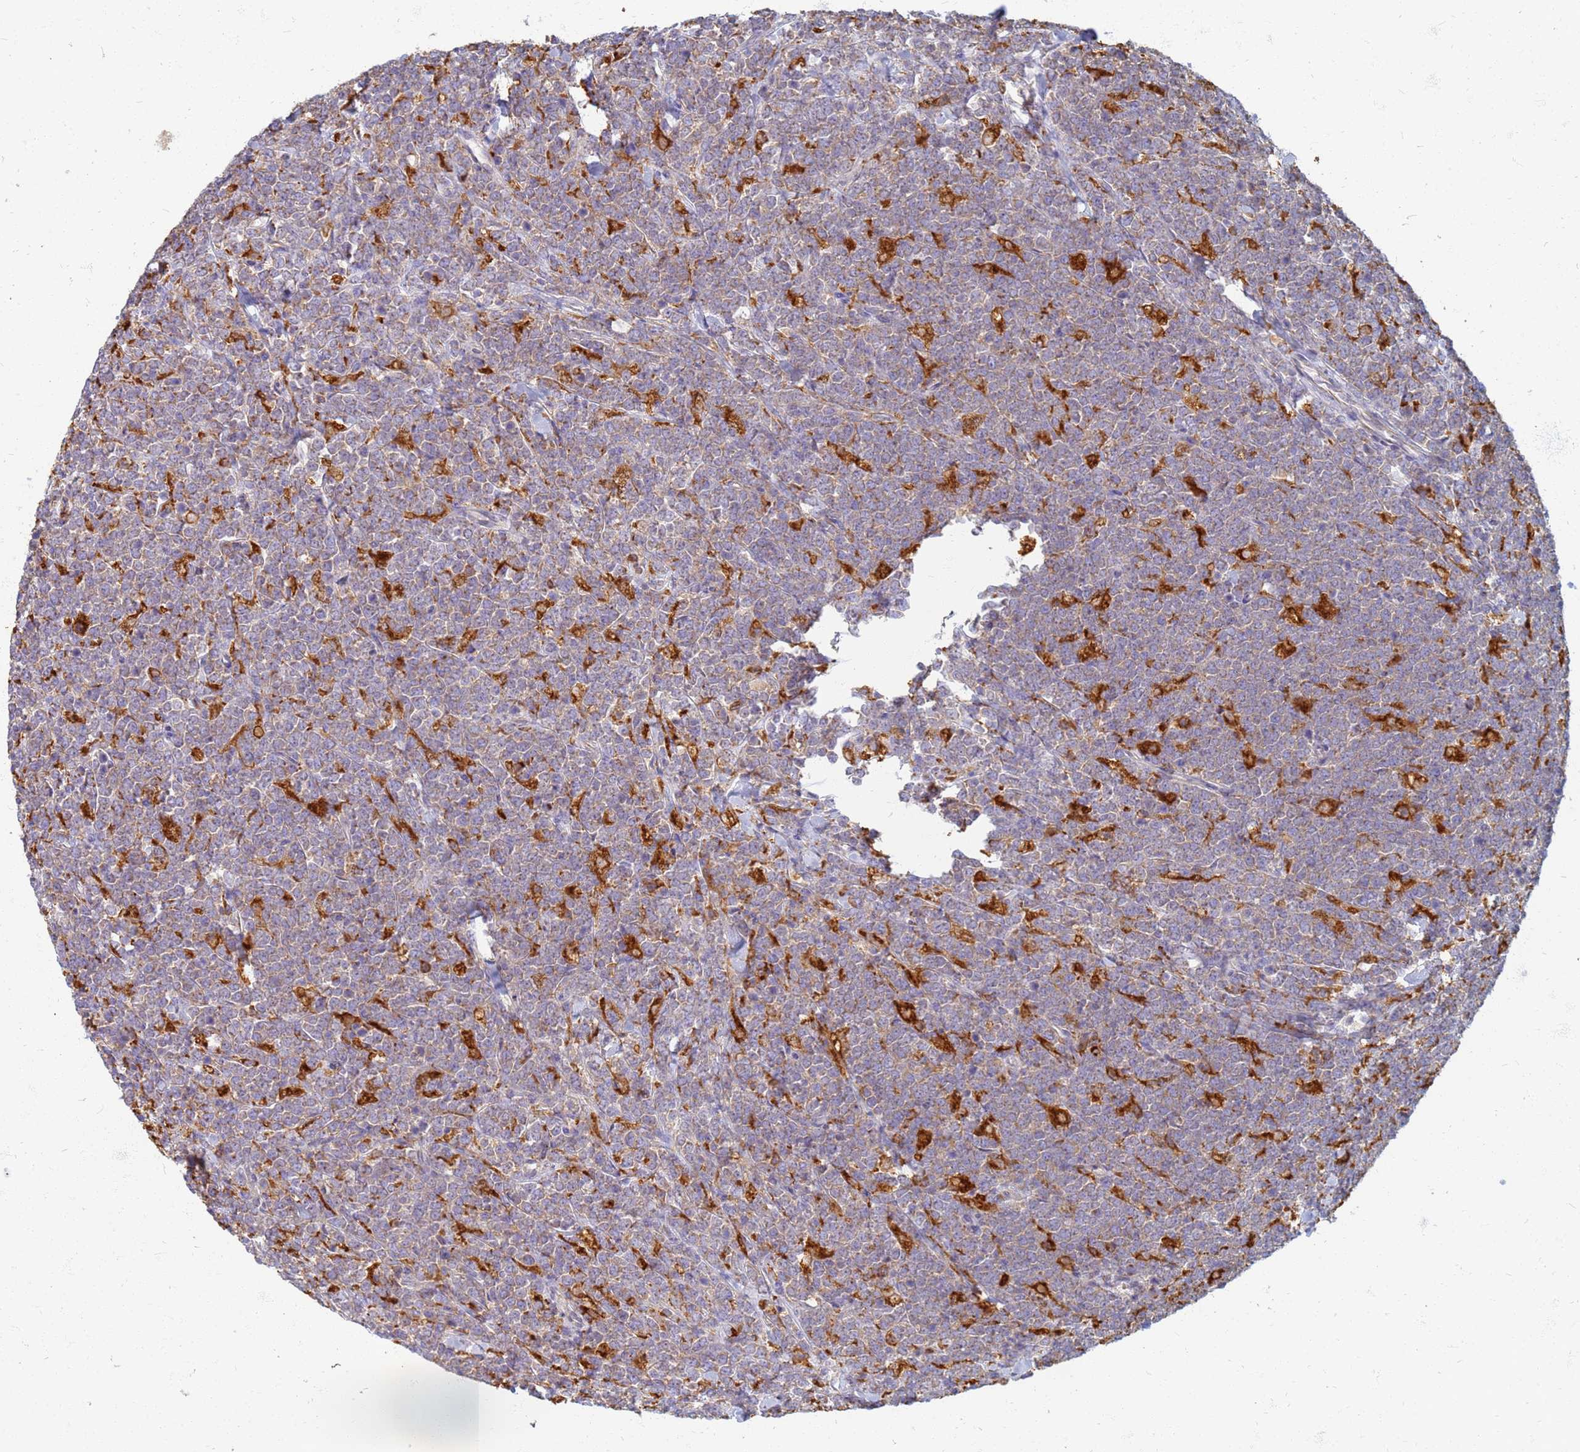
{"staining": {"intensity": "weak", "quantity": "<25%", "location": "cytoplasmic/membranous"}, "tissue": "lymphoma", "cell_type": "Tumor cells", "image_type": "cancer", "snomed": [{"axis": "morphology", "description": "Malignant lymphoma, non-Hodgkin's type, High grade"}, {"axis": "topography", "description": "Small intestine"}], "caption": "Human high-grade malignant lymphoma, non-Hodgkin's type stained for a protein using immunohistochemistry demonstrates no positivity in tumor cells.", "gene": "ATP6V1E1", "patient": {"sex": "male", "age": 8}}